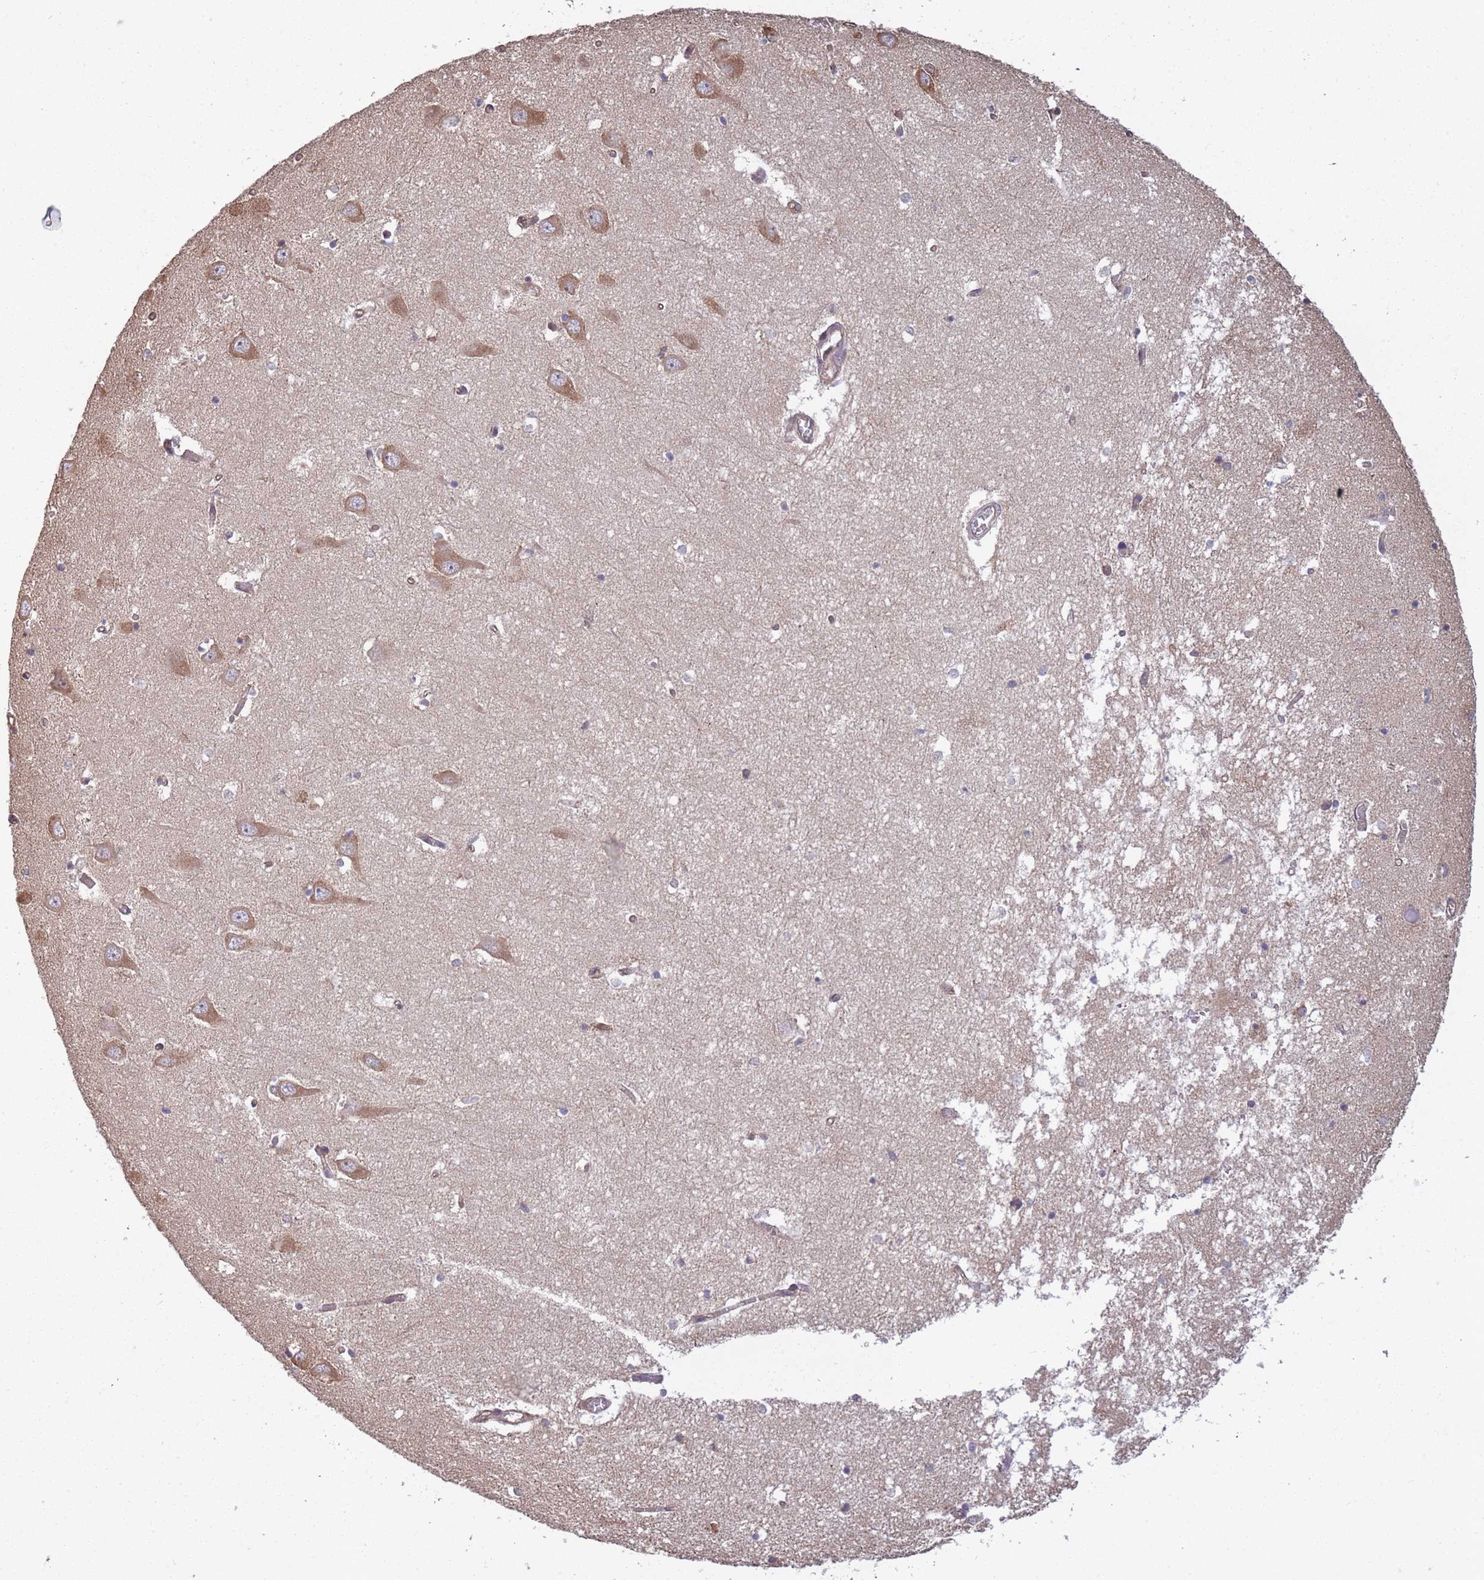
{"staining": {"intensity": "negative", "quantity": "none", "location": "none"}, "tissue": "hippocampus", "cell_type": "Glial cells", "image_type": "normal", "snomed": [{"axis": "morphology", "description": "Normal tissue, NOS"}, {"axis": "topography", "description": "Hippocampus"}], "caption": "DAB (3,3'-diaminobenzidine) immunohistochemical staining of benign hippocampus displays no significant staining in glial cells.", "gene": "ARL13B", "patient": {"sex": "male", "age": 70}}